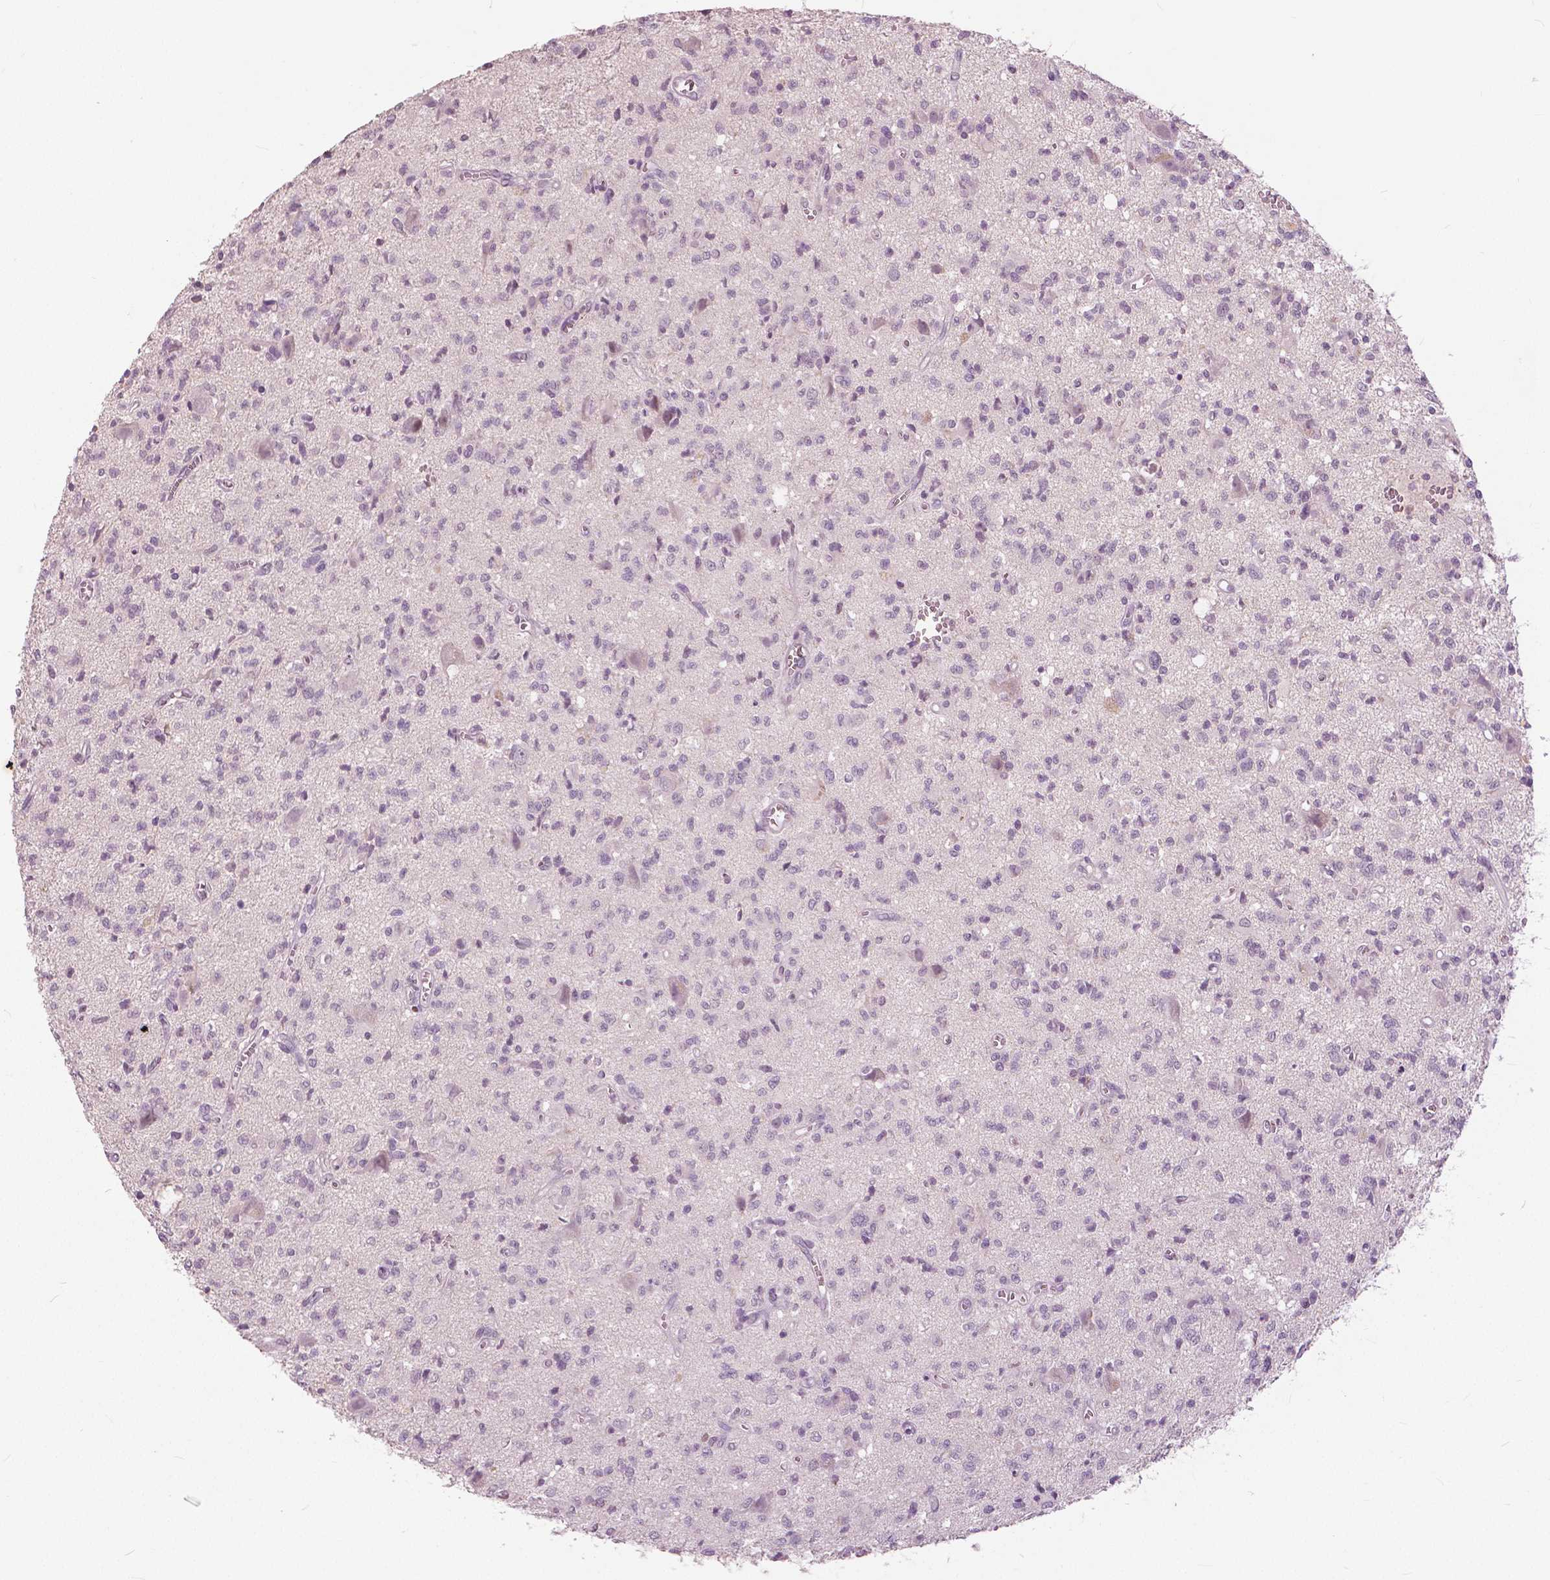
{"staining": {"intensity": "negative", "quantity": "none", "location": "none"}, "tissue": "glioma", "cell_type": "Tumor cells", "image_type": "cancer", "snomed": [{"axis": "morphology", "description": "Glioma, malignant, Low grade"}, {"axis": "topography", "description": "Brain"}], "caption": "This histopathology image is of glioma stained with immunohistochemistry to label a protein in brown with the nuclei are counter-stained blue. There is no positivity in tumor cells.", "gene": "NANOG", "patient": {"sex": "male", "age": 64}}